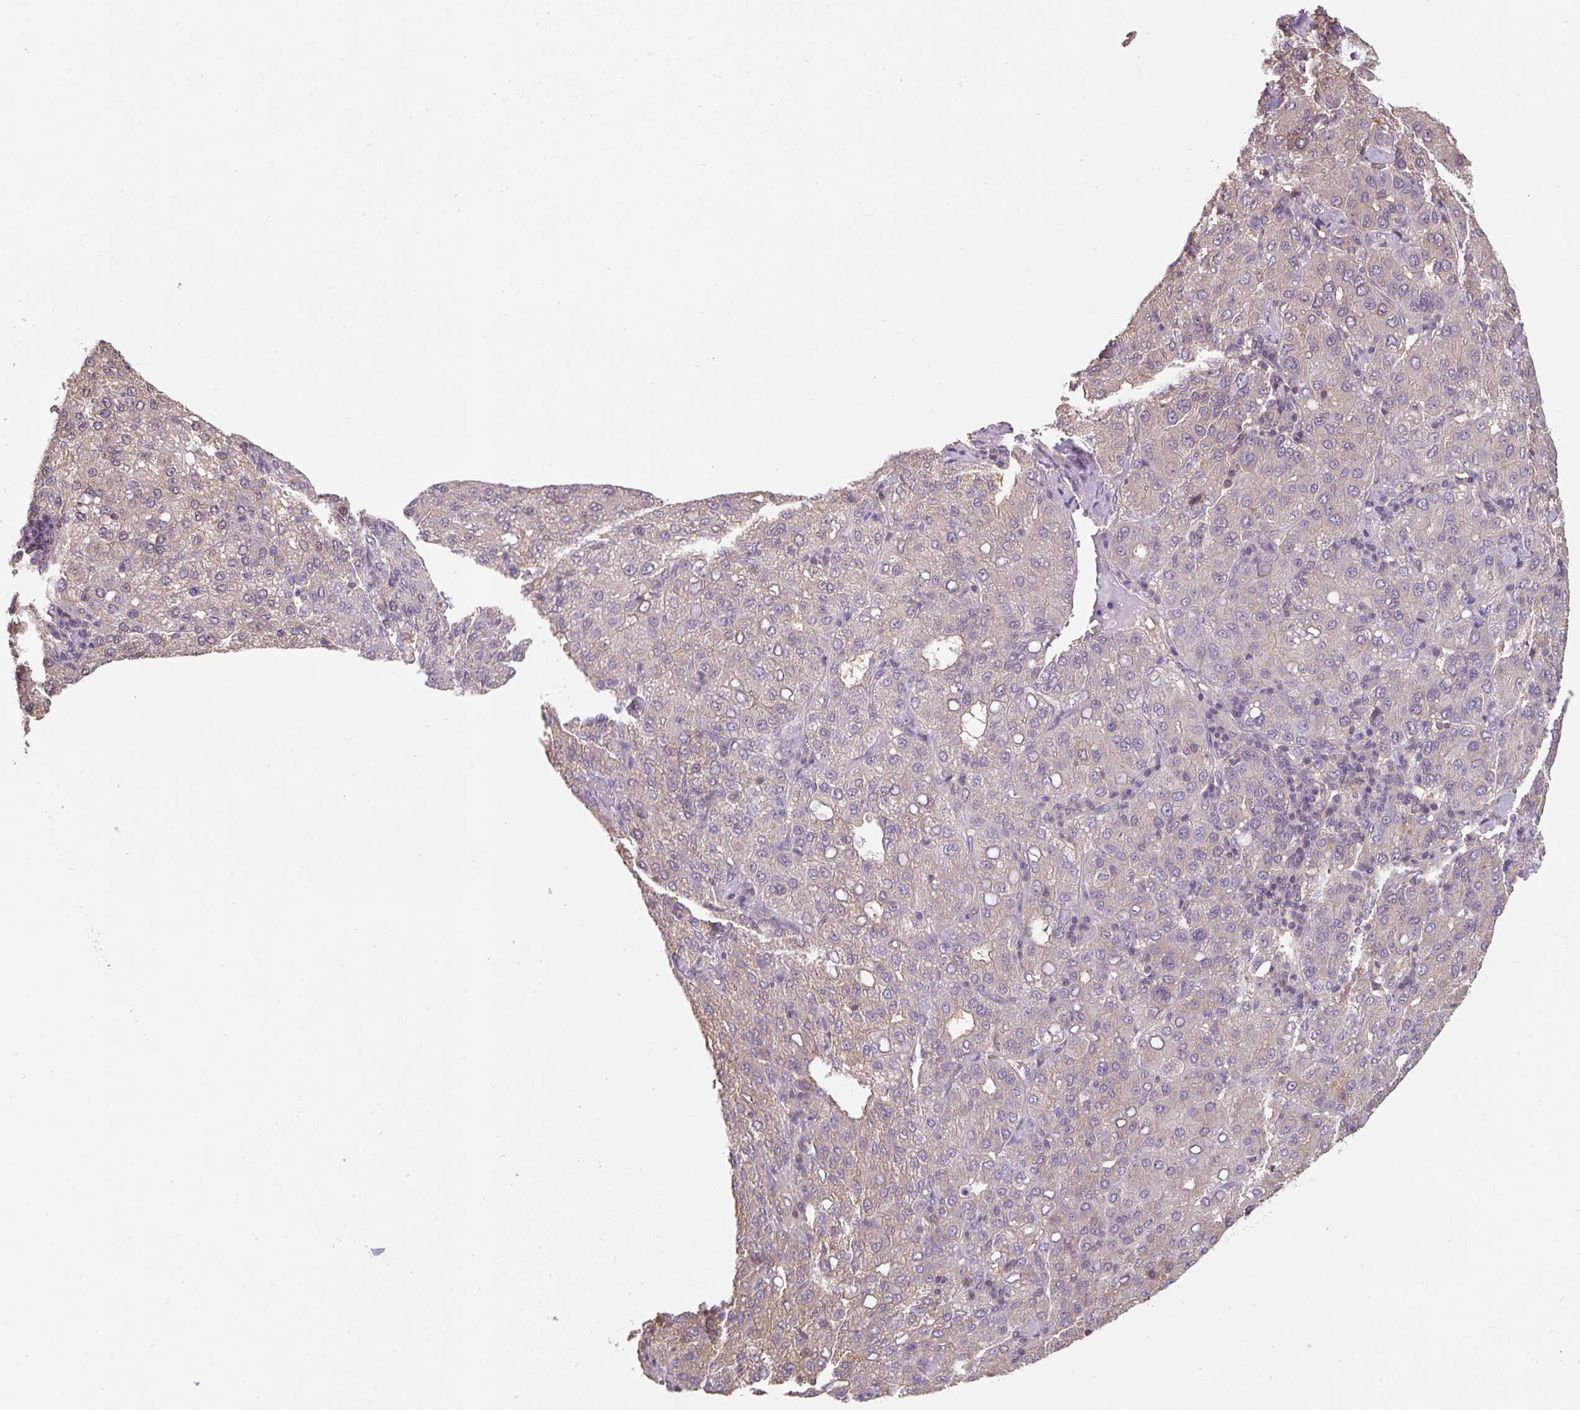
{"staining": {"intensity": "weak", "quantity": "<25%", "location": "nuclear"}, "tissue": "liver cancer", "cell_type": "Tumor cells", "image_type": "cancer", "snomed": [{"axis": "morphology", "description": "Carcinoma, Hepatocellular, NOS"}, {"axis": "topography", "description": "Liver"}], "caption": "A high-resolution micrograph shows immunohistochemistry (IHC) staining of hepatocellular carcinoma (liver), which demonstrates no significant positivity in tumor cells.", "gene": "ST13", "patient": {"sex": "male", "age": 65}}